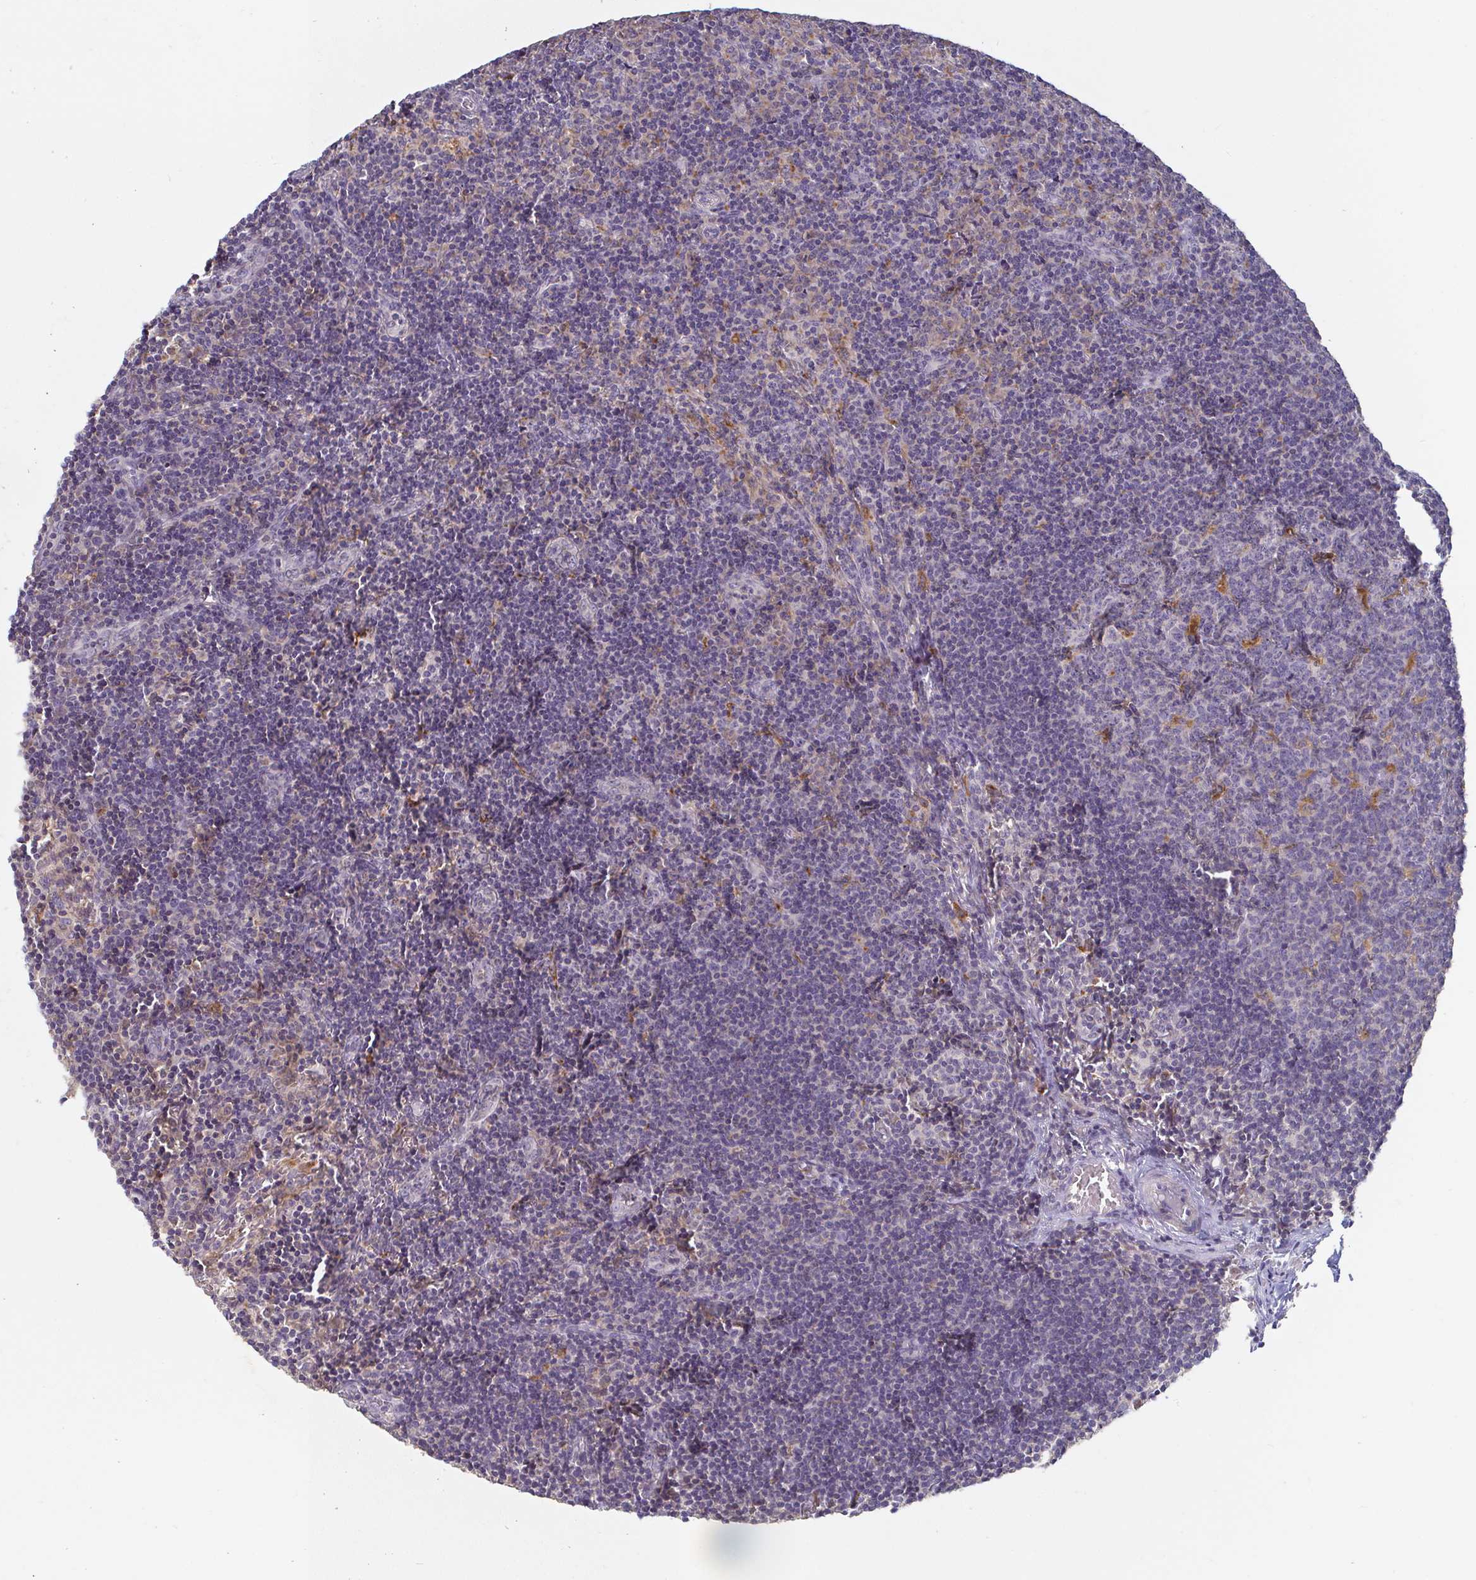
{"staining": {"intensity": "moderate", "quantity": "<25%", "location": "cytoplasmic/membranous"}, "tissue": "lymph node", "cell_type": "Germinal center cells", "image_type": "normal", "snomed": [{"axis": "morphology", "description": "Normal tissue, NOS"}, {"axis": "topography", "description": "Lymph node"}], "caption": "Benign lymph node was stained to show a protein in brown. There is low levels of moderate cytoplasmic/membranous staining in about <25% of germinal center cells.", "gene": "CDH18", "patient": {"sex": "female", "age": 41}}